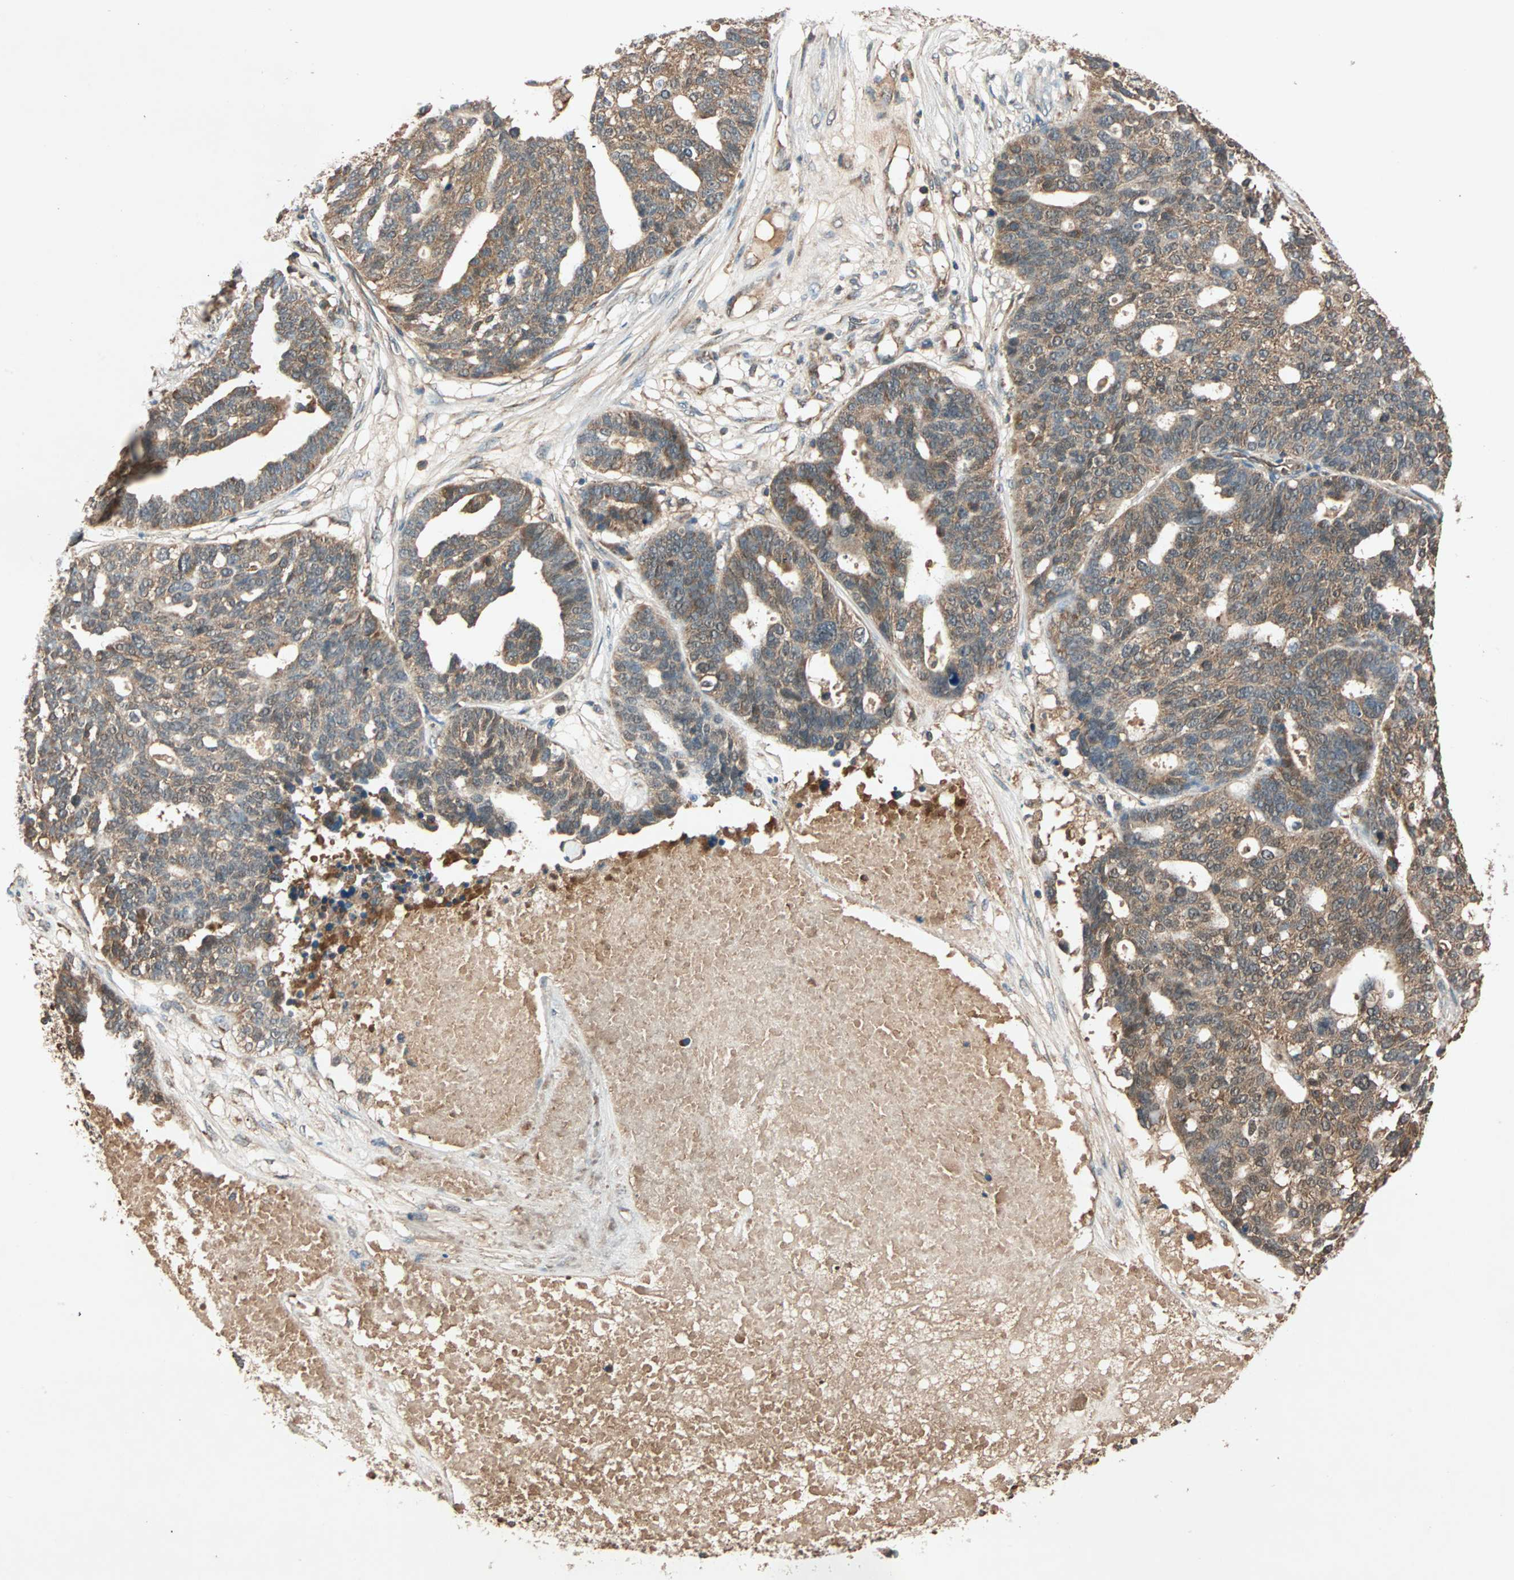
{"staining": {"intensity": "moderate", "quantity": ">75%", "location": "cytoplasmic/membranous"}, "tissue": "ovarian cancer", "cell_type": "Tumor cells", "image_type": "cancer", "snomed": [{"axis": "morphology", "description": "Cystadenocarcinoma, serous, NOS"}, {"axis": "topography", "description": "Ovary"}], "caption": "Immunohistochemical staining of serous cystadenocarcinoma (ovarian) exhibits medium levels of moderate cytoplasmic/membranous protein positivity in about >75% of tumor cells.", "gene": "MAPK1", "patient": {"sex": "female", "age": 59}}